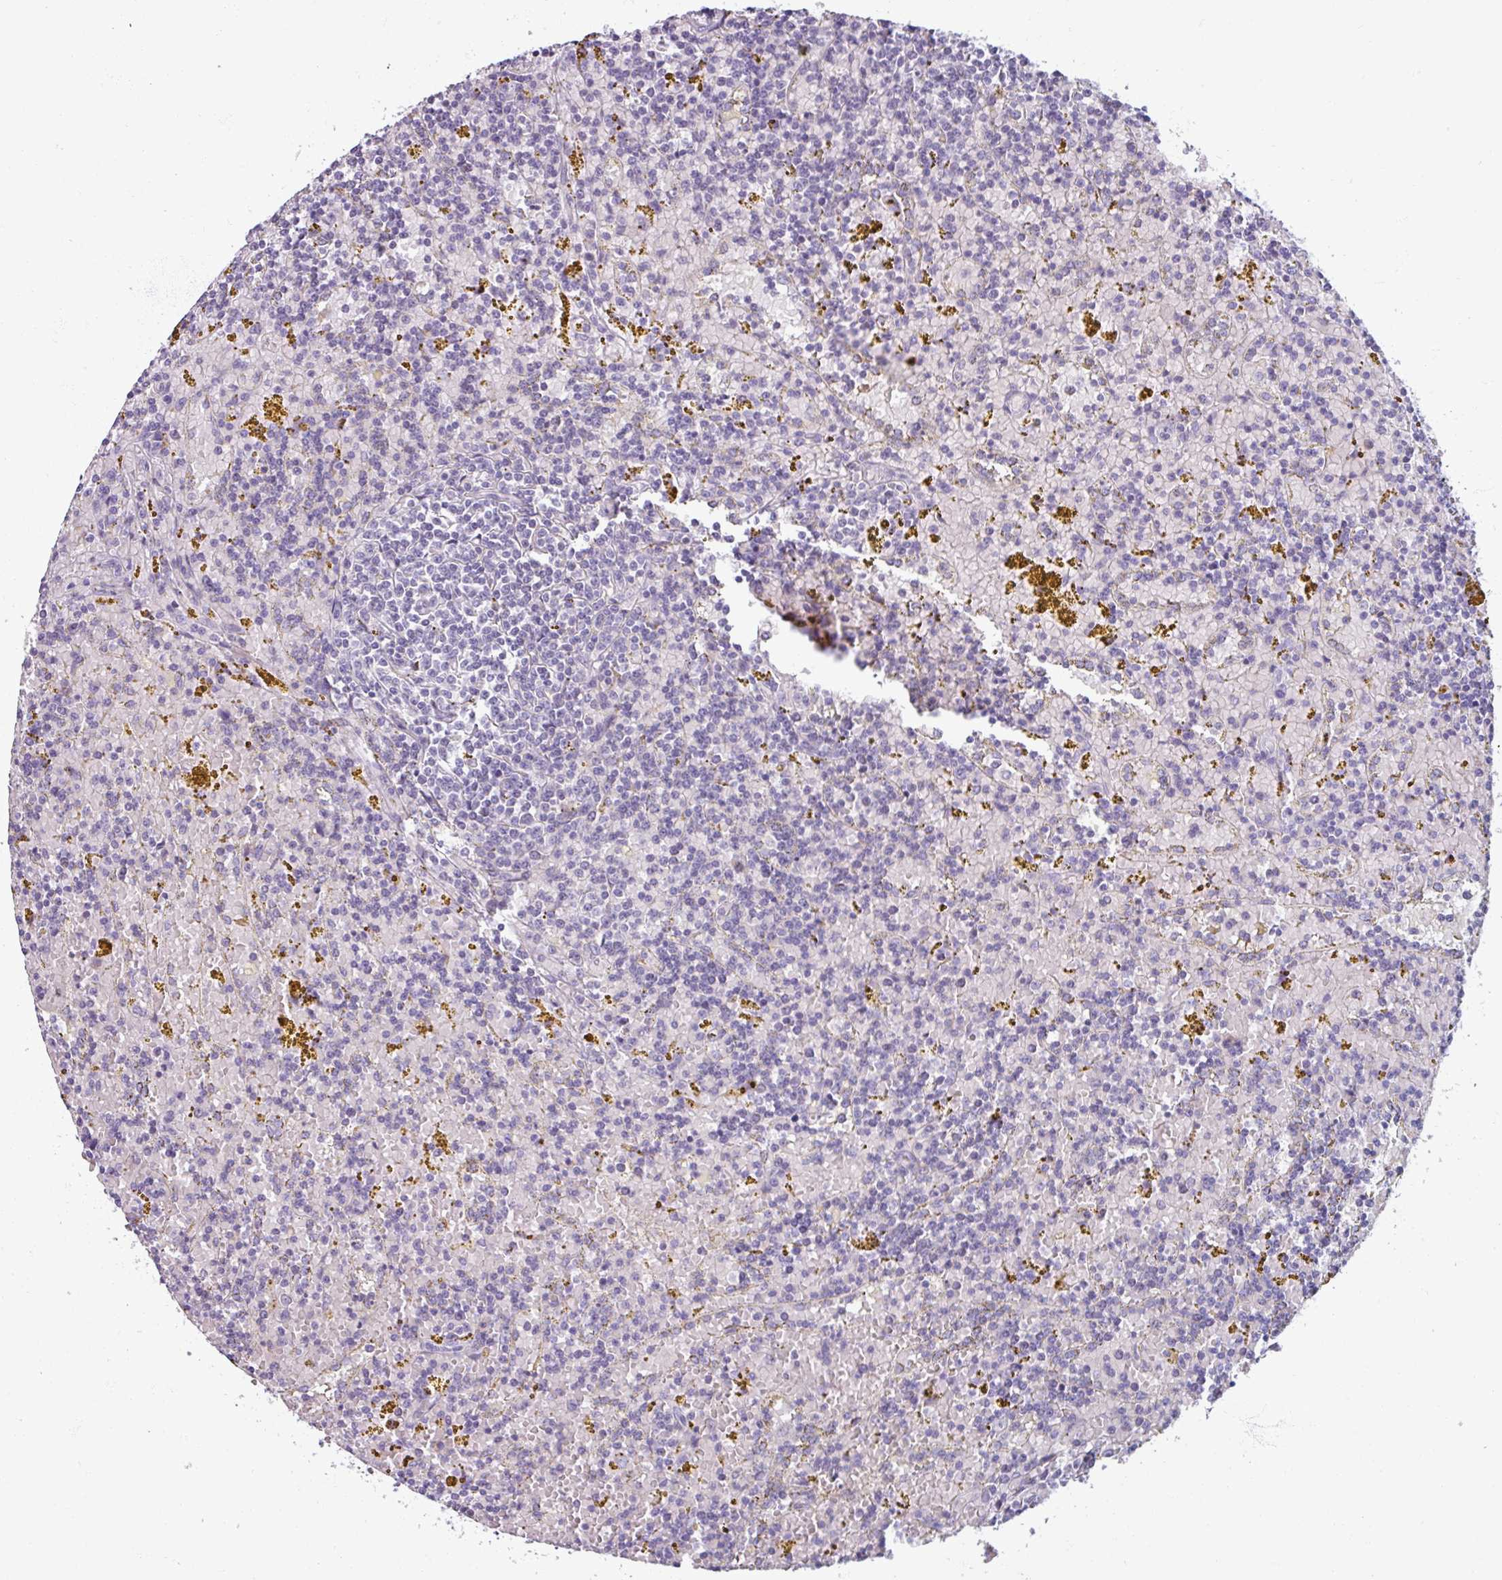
{"staining": {"intensity": "negative", "quantity": "none", "location": "none"}, "tissue": "lymphoma", "cell_type": "Tumor cells", "image_type": "cancer", "snomed": [{"axis": "morphology", "description": "Malignant lymphoma, non-Hodgkin's type, Low grade"}, {"axis": "topography", "description": "Spleen"}, {"axis": "topography", "description": "Lymph node"}], "caption": "Human low-grade malignant lymphoma, non-Hodgkin's type stained for a protein using immunohistochemistry reveals no positivity in tumor cells.", "gene": "SMIM11", "patient": {"sex": "female", "age": 66}}